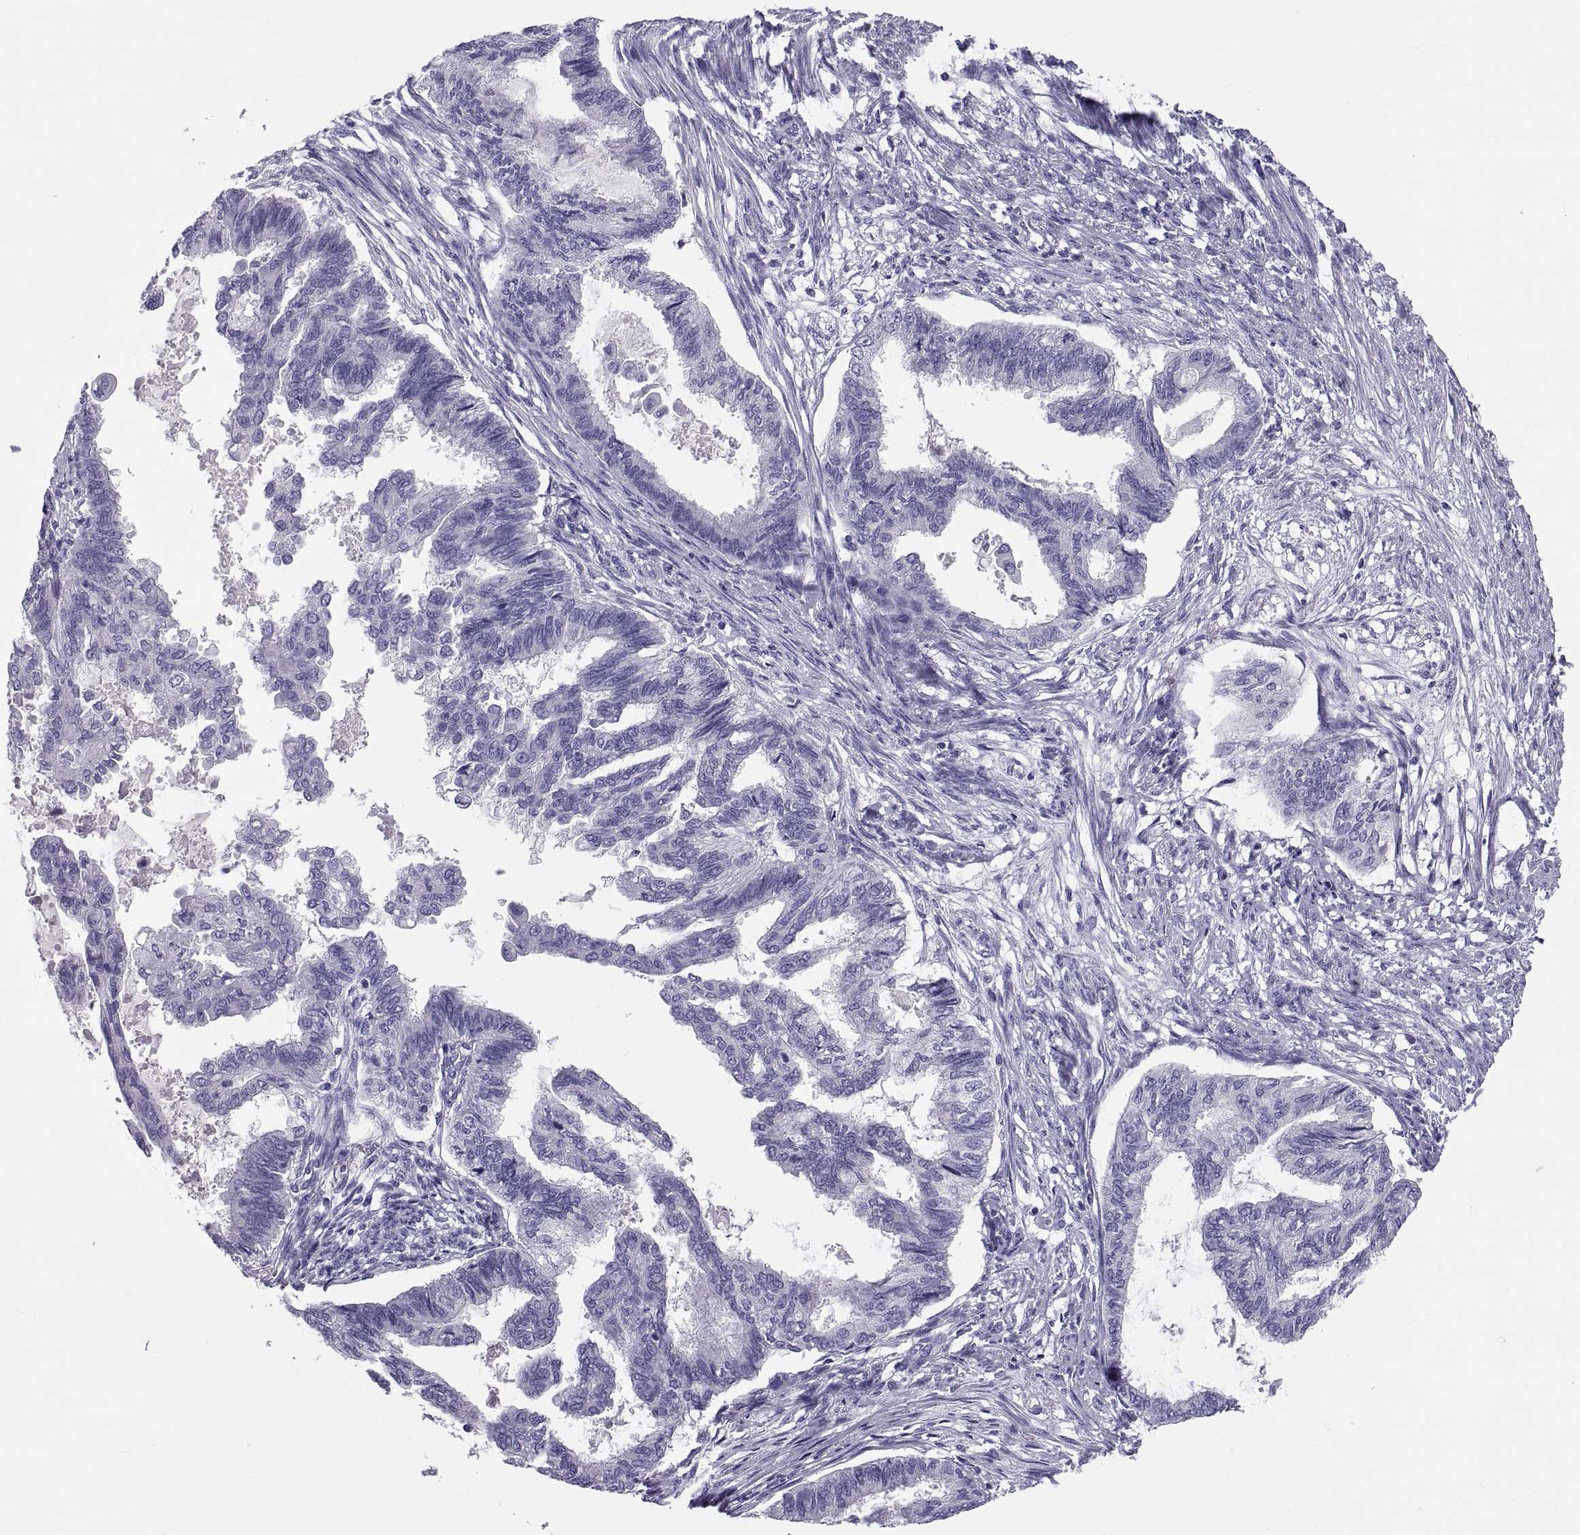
{"staining": {"intensity": "negative", "quantity": "none", "location": "none"}, "tissue": "endometrial cancer", "cell_type": "Tumor cells", "image_type": "cancer", "snomed": [{"axis": "morphology", "description": "Adenocarcinoma, NOS"}, {"axis": "topography", "description": "Endometrium"}], "caption": "High magnification brightfield microscopy of adenocarcinoma (endometrial) stained with DAB (brown) and counterstained with hematoxylin (blue): tumor cells show no significant positivity. The staining was performed using DAB to visualize the protein expression in brown, while the nuclei were stained in blue with hematoxylin (Magnification: 20x).", "gene": "DEFB129", "patient": {"sex": "female", "age": 86}}